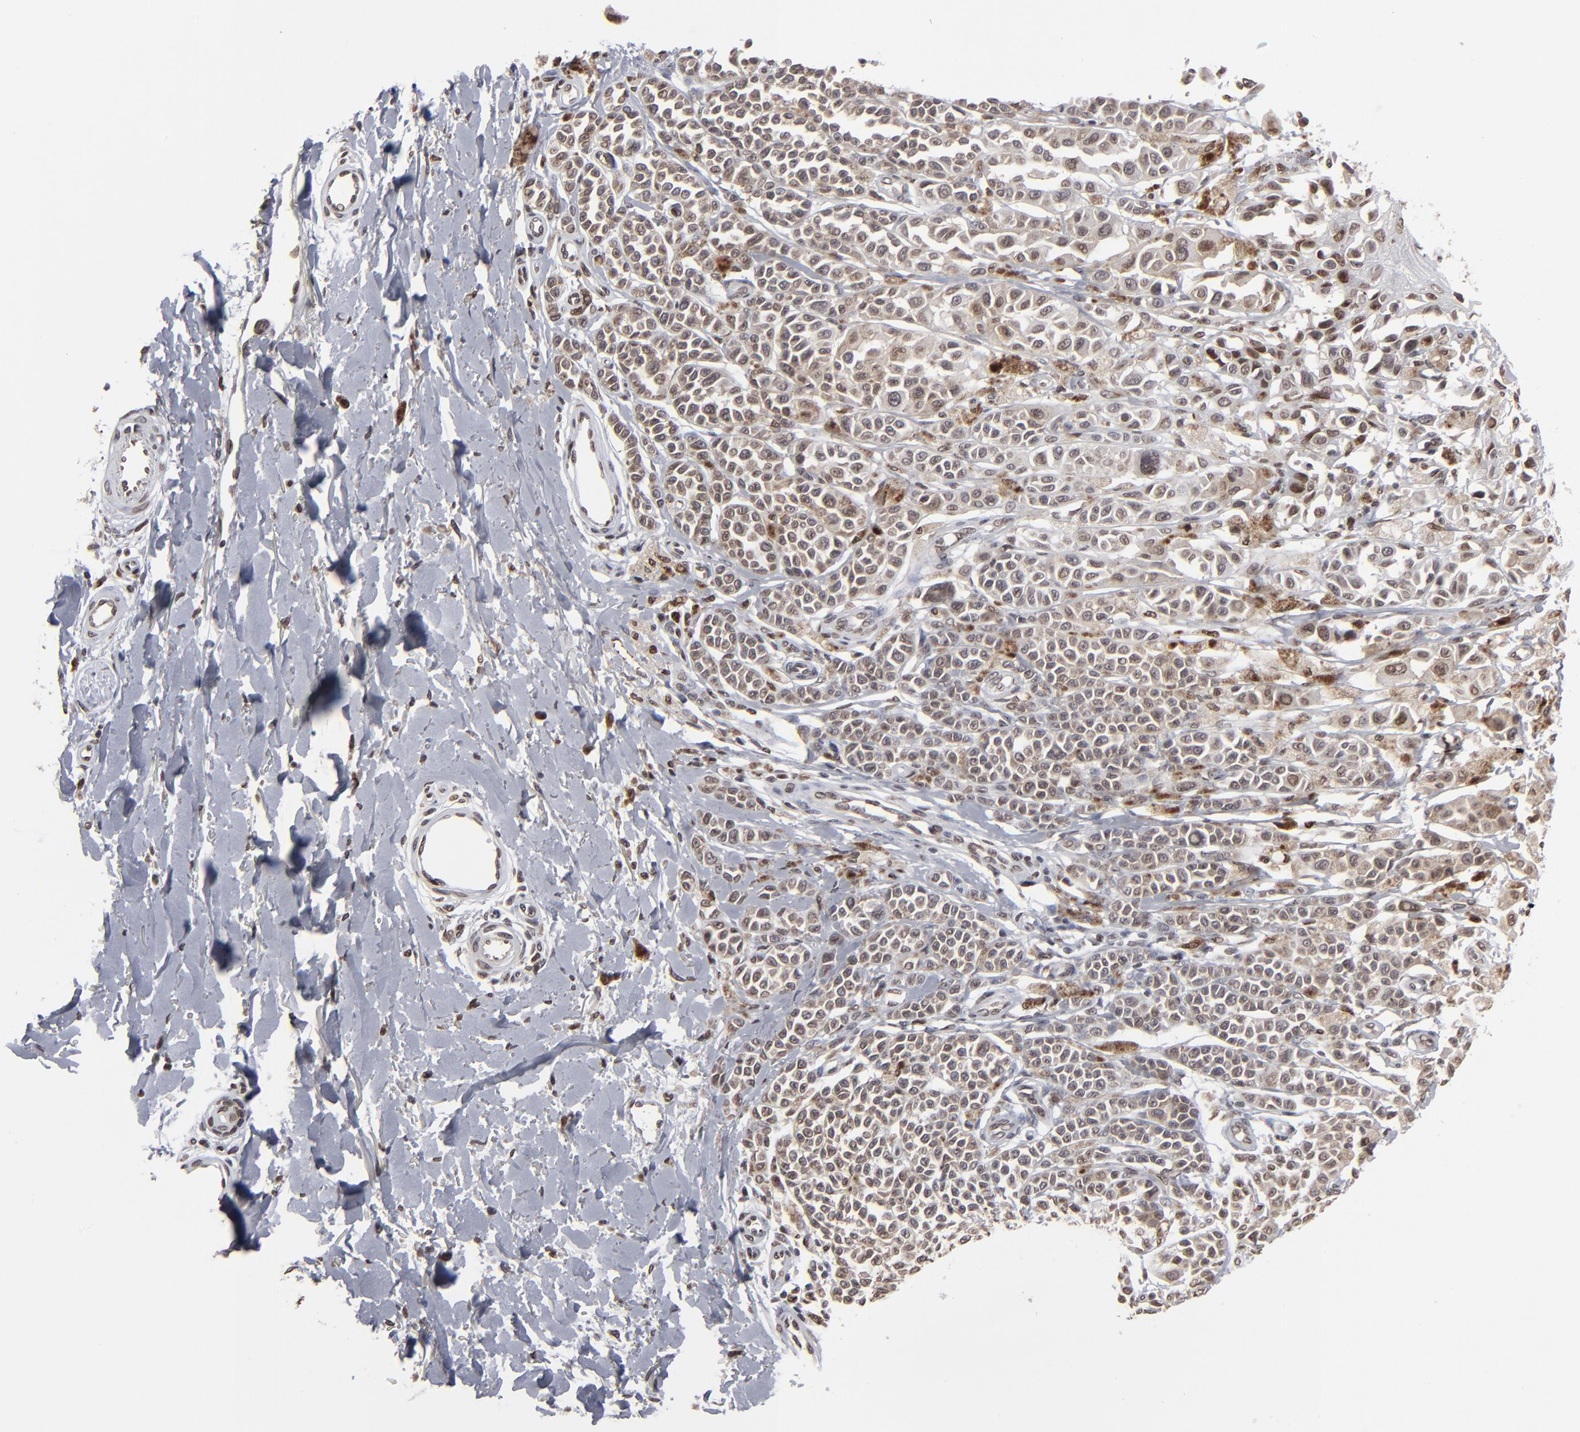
{"staining": {"intensity": "moderate", "quantity": "25%-75%", "location": "nuclear"}, "tissue": "melanoma", "cell_type": "Tumor cells", "image_type": "cancer", "snomed": [{"axis": "morphology", "description": "Malignant melanoma, NOS"}, {"axis": "topography", "description": "Skin"}], "caption": "This micrograph shows immunohistochemistry (IHC) staining of malignant melanoma, with medium moderate nuclear positivity in about 25%-75% of tumor cells.", "gene": "BAZ1A", "patient": {"sex": "female", "age": 38}}